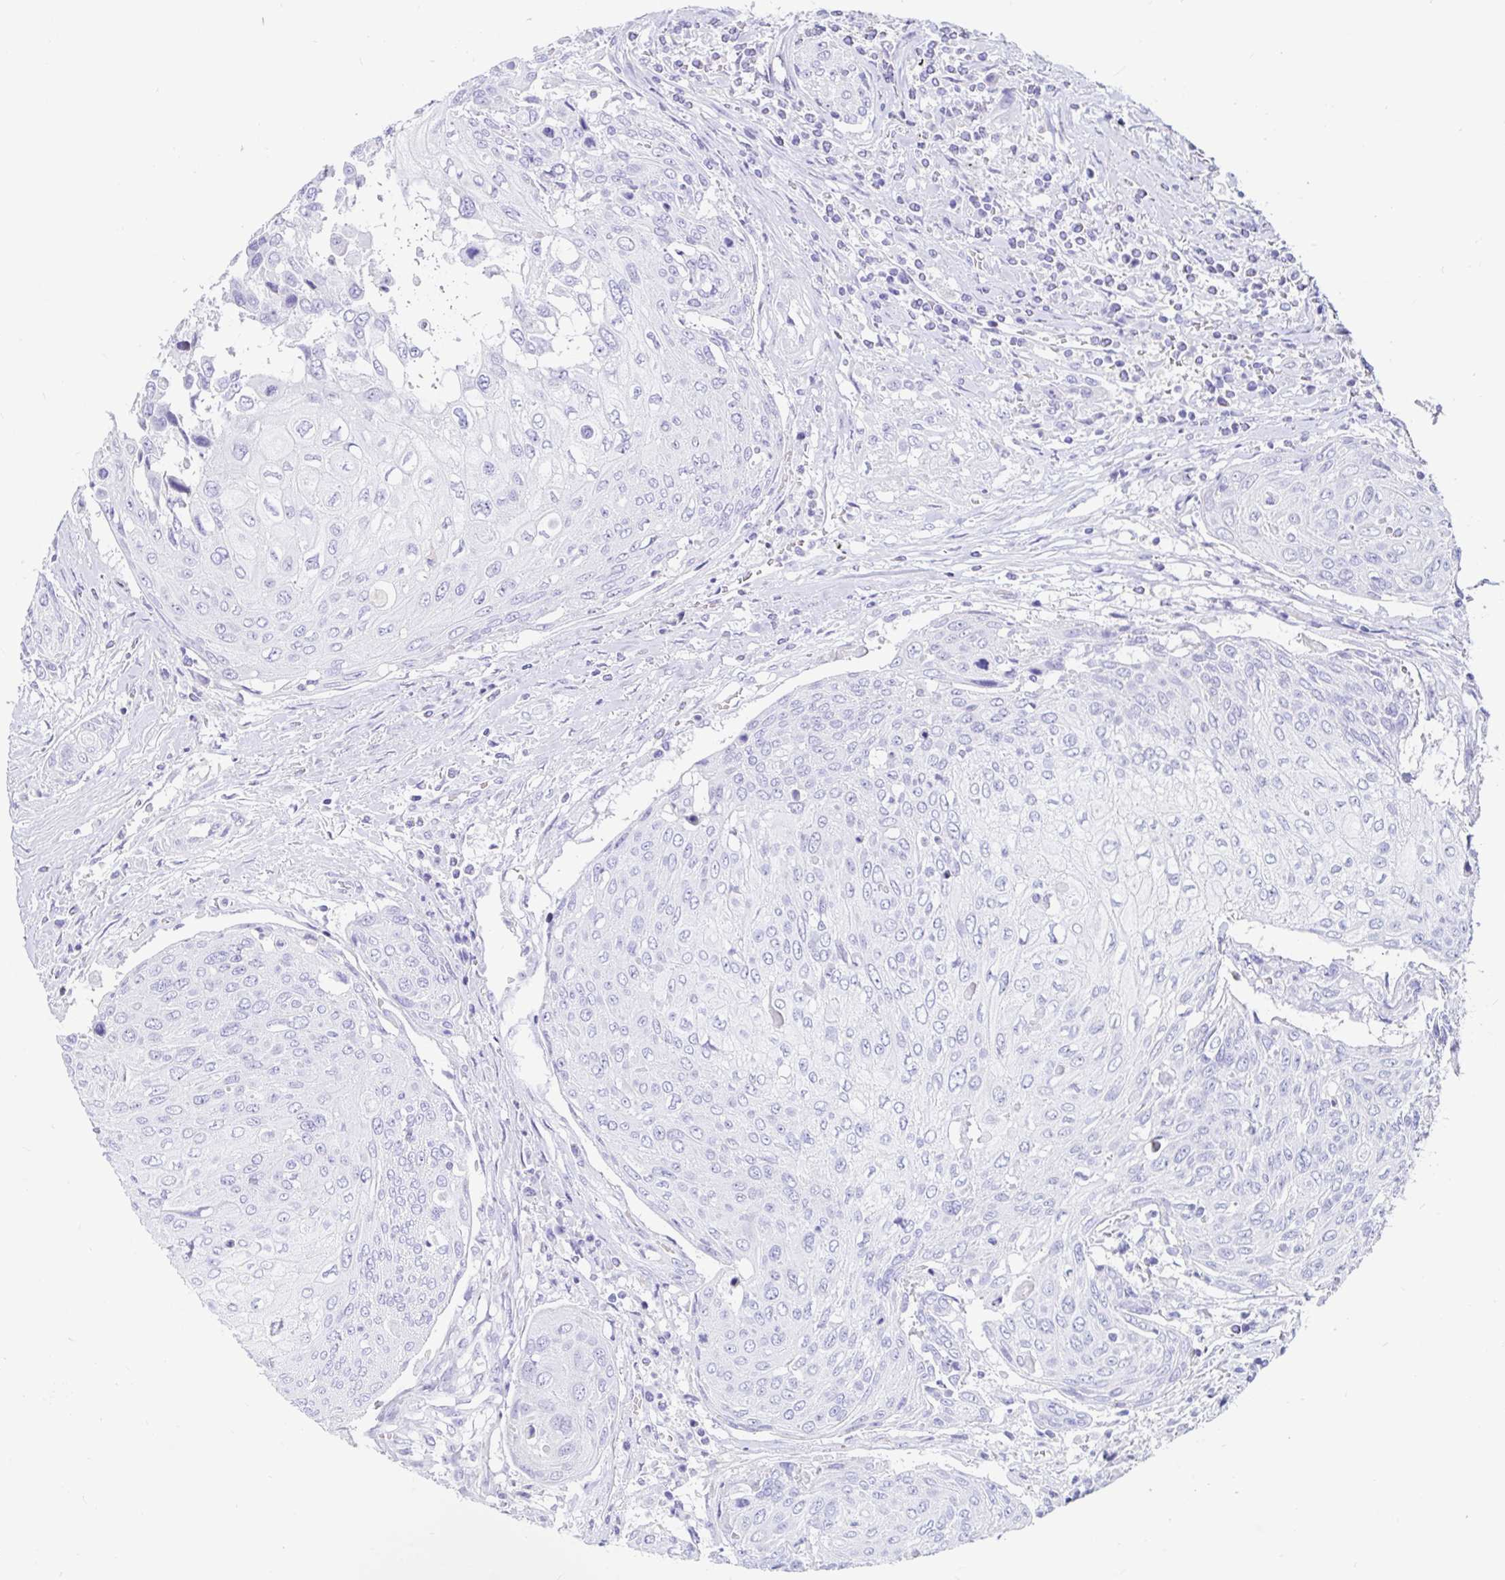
{"staining": {"intensity": "negative", "quantity": "none", "location": "none"}, "tissue": "urothelial cancer", "cell_type": "Tumor cells", "image_type": "cancer", "snomed": [{"axis": "morphology", "description": "Urothelial carcinoma, High grade"}, {"axis": "topography", "description": "Urinary bladder"}], "caption": "High power microscopy image of an immunohistochemistry image of urothelial cancer, revealing no significant staining in tumor cells.", "gene": "ZPBP2", "patient": {"sex": "female", "age": 70}}